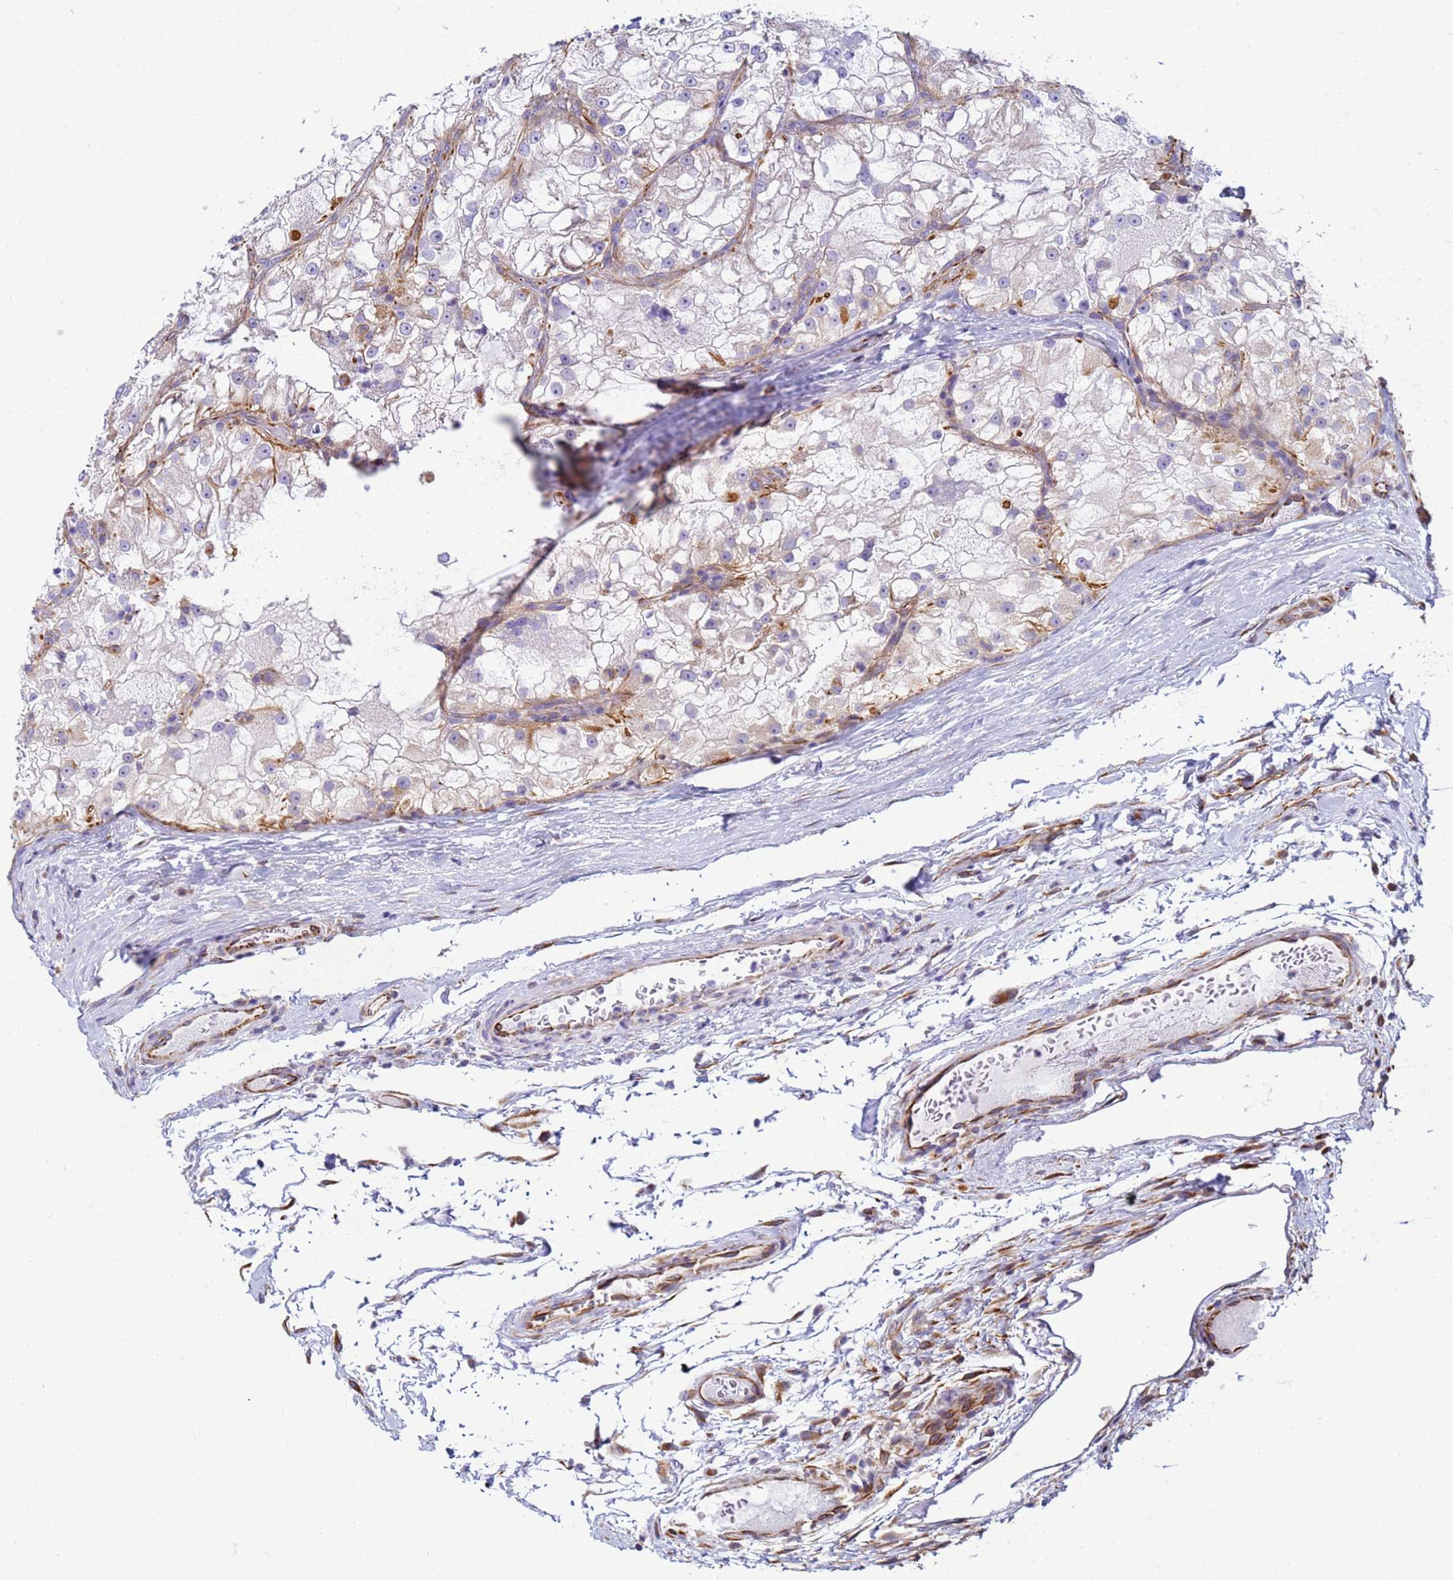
{"staining": {"intensity": "negative", "quantity": "none", "location": "none"}, "tissue": "renal cancer", "cell_type": "Tumor cells", "image_type": "cancer", "snomed": [{"axis": "morphology", "description": "Adenocarcinoma, NOS"}, {"axis": "topography", "description": "Kidney"}], "caption": "Tumor cells are negative for brown protein staining in renal cancer.", "gene": "UBXN2B", "patient": {"sex": "female", "age": 72}}